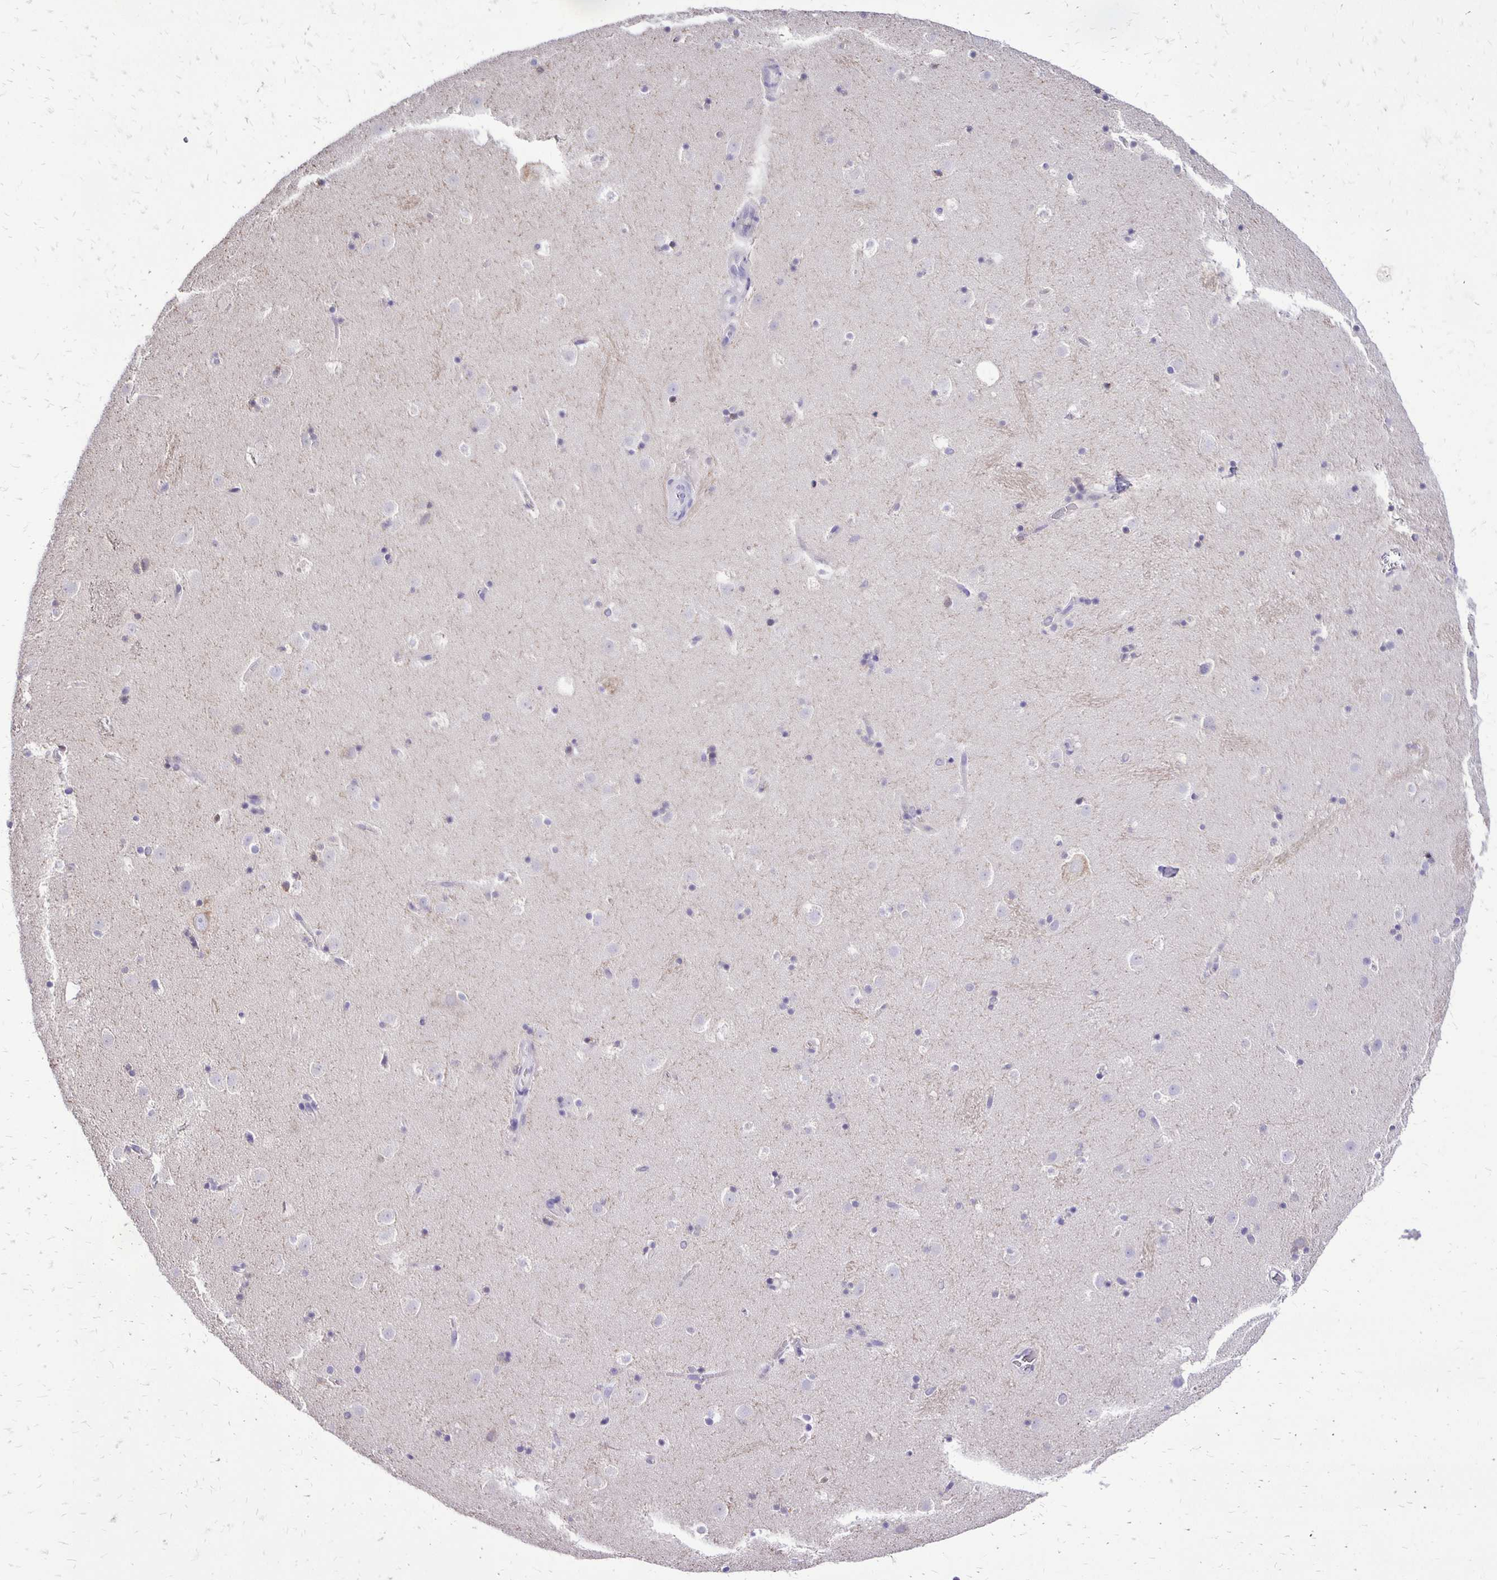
{"staining": {"intensity": "negative", "quantity": "none", "location": "none"}, "tissue": "caudate", "cell_type": "Glial cells", "image_type": "normal", "snomed": [{"axis": "morphology", "description": "Normal tissue, NOS"}, {"axis": "topography", "description": "Lateral ventricle wall"}], "caption": "Immunohistochemistry histopathology image of unremarkable human caudate stained for a protein (brown), which exhibits no positivity in glial cells.", "gene": "ANKRD45", "patient": {"sex": "male", "age": 37}}